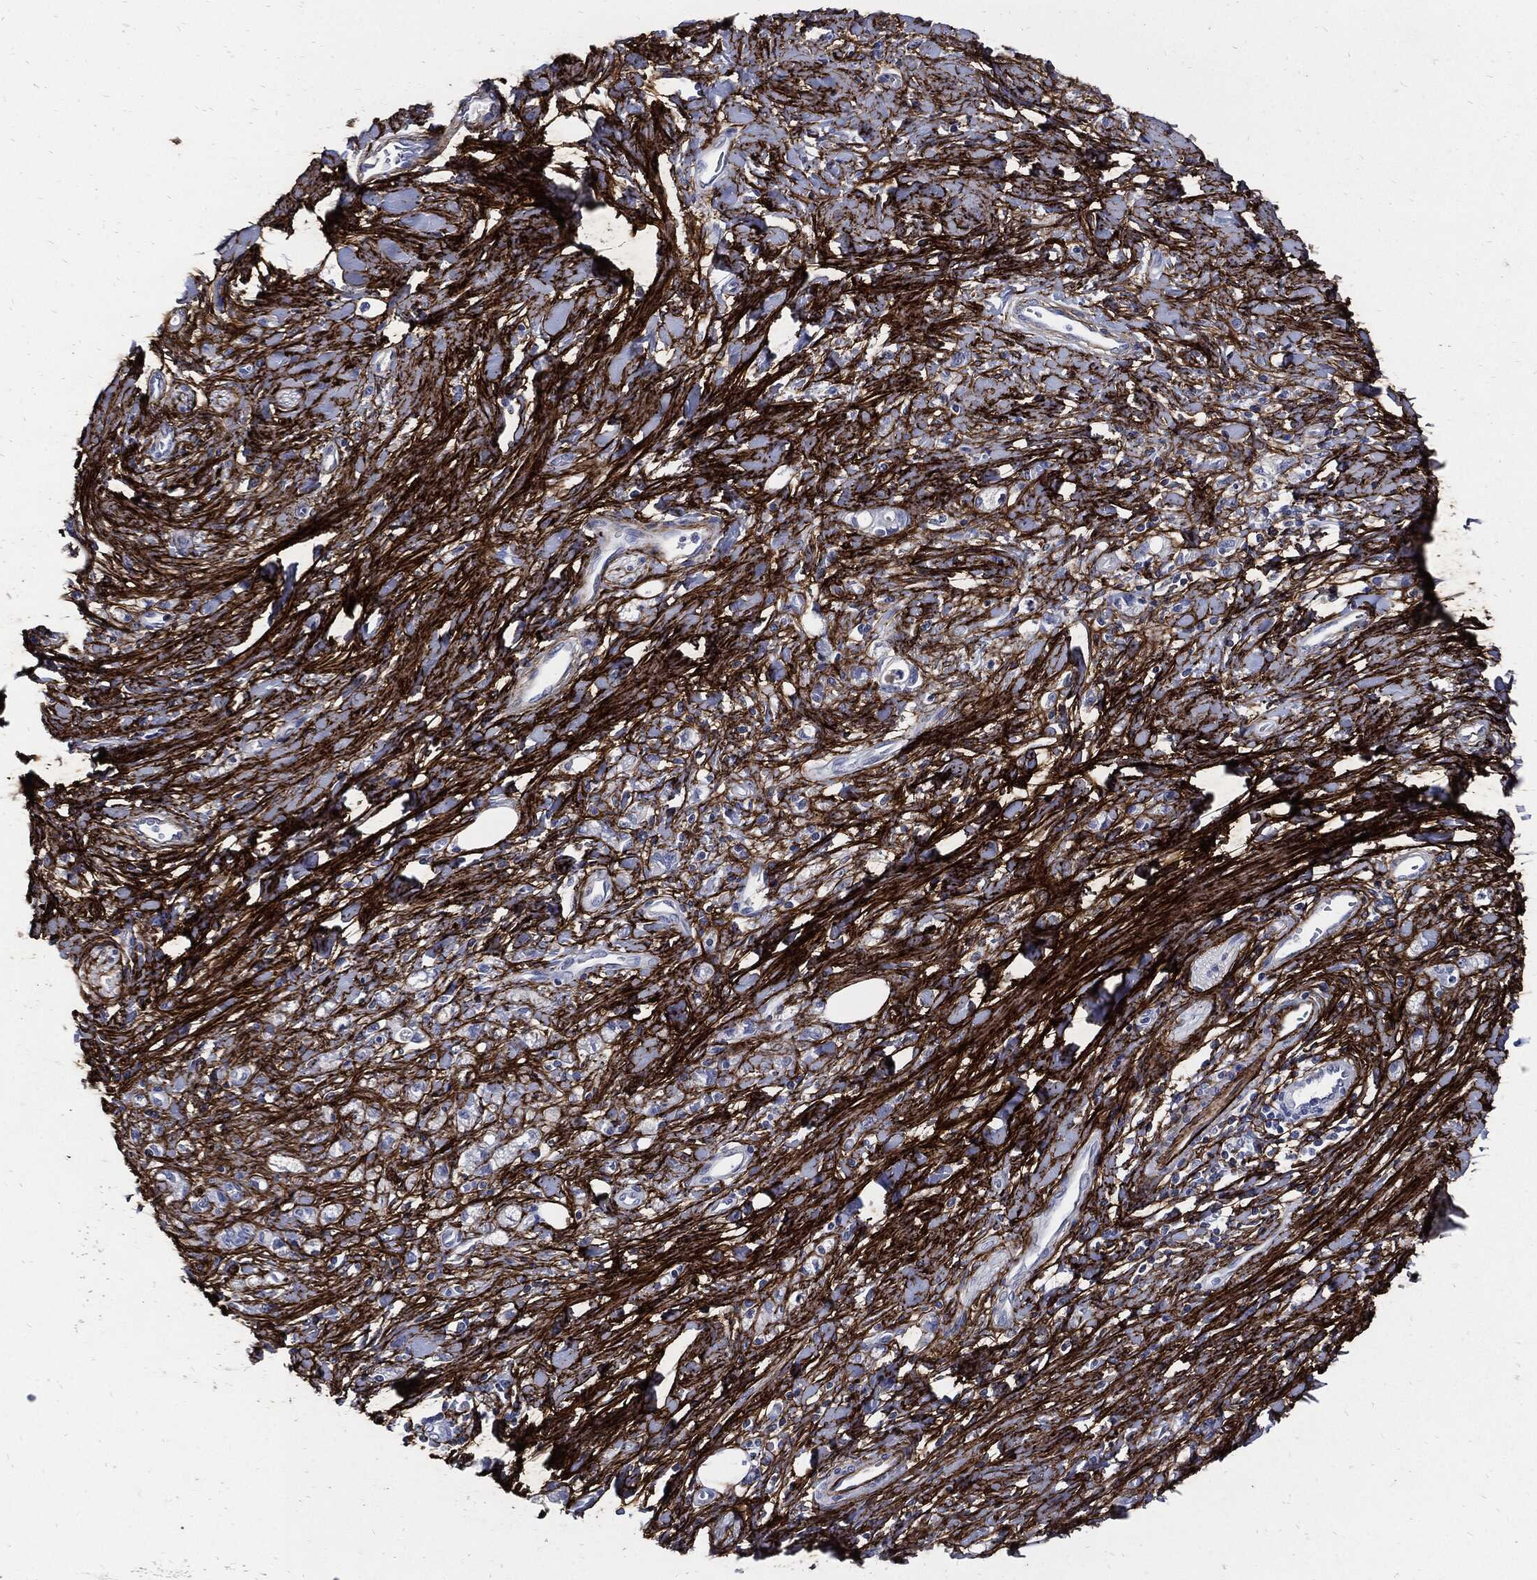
{"staining": {"intensity": "negative", "quantity": "none", "location": "none"}, "tissue": "stomach cancer", "cell_type": "Tumor cells", "image_type": "cancer", "snomed": [{"axis": "morphology", "description": "Adenocarcinoma, NOS"}, {"axis": "topography", "description": "Stomach"}], "caption": "This is an IHC micrograph of human adenocarcinoma (stomach). There is no staining in tumor cells.", "gene": "FBN1", "patient": {"sex": "male", "age": 77}}